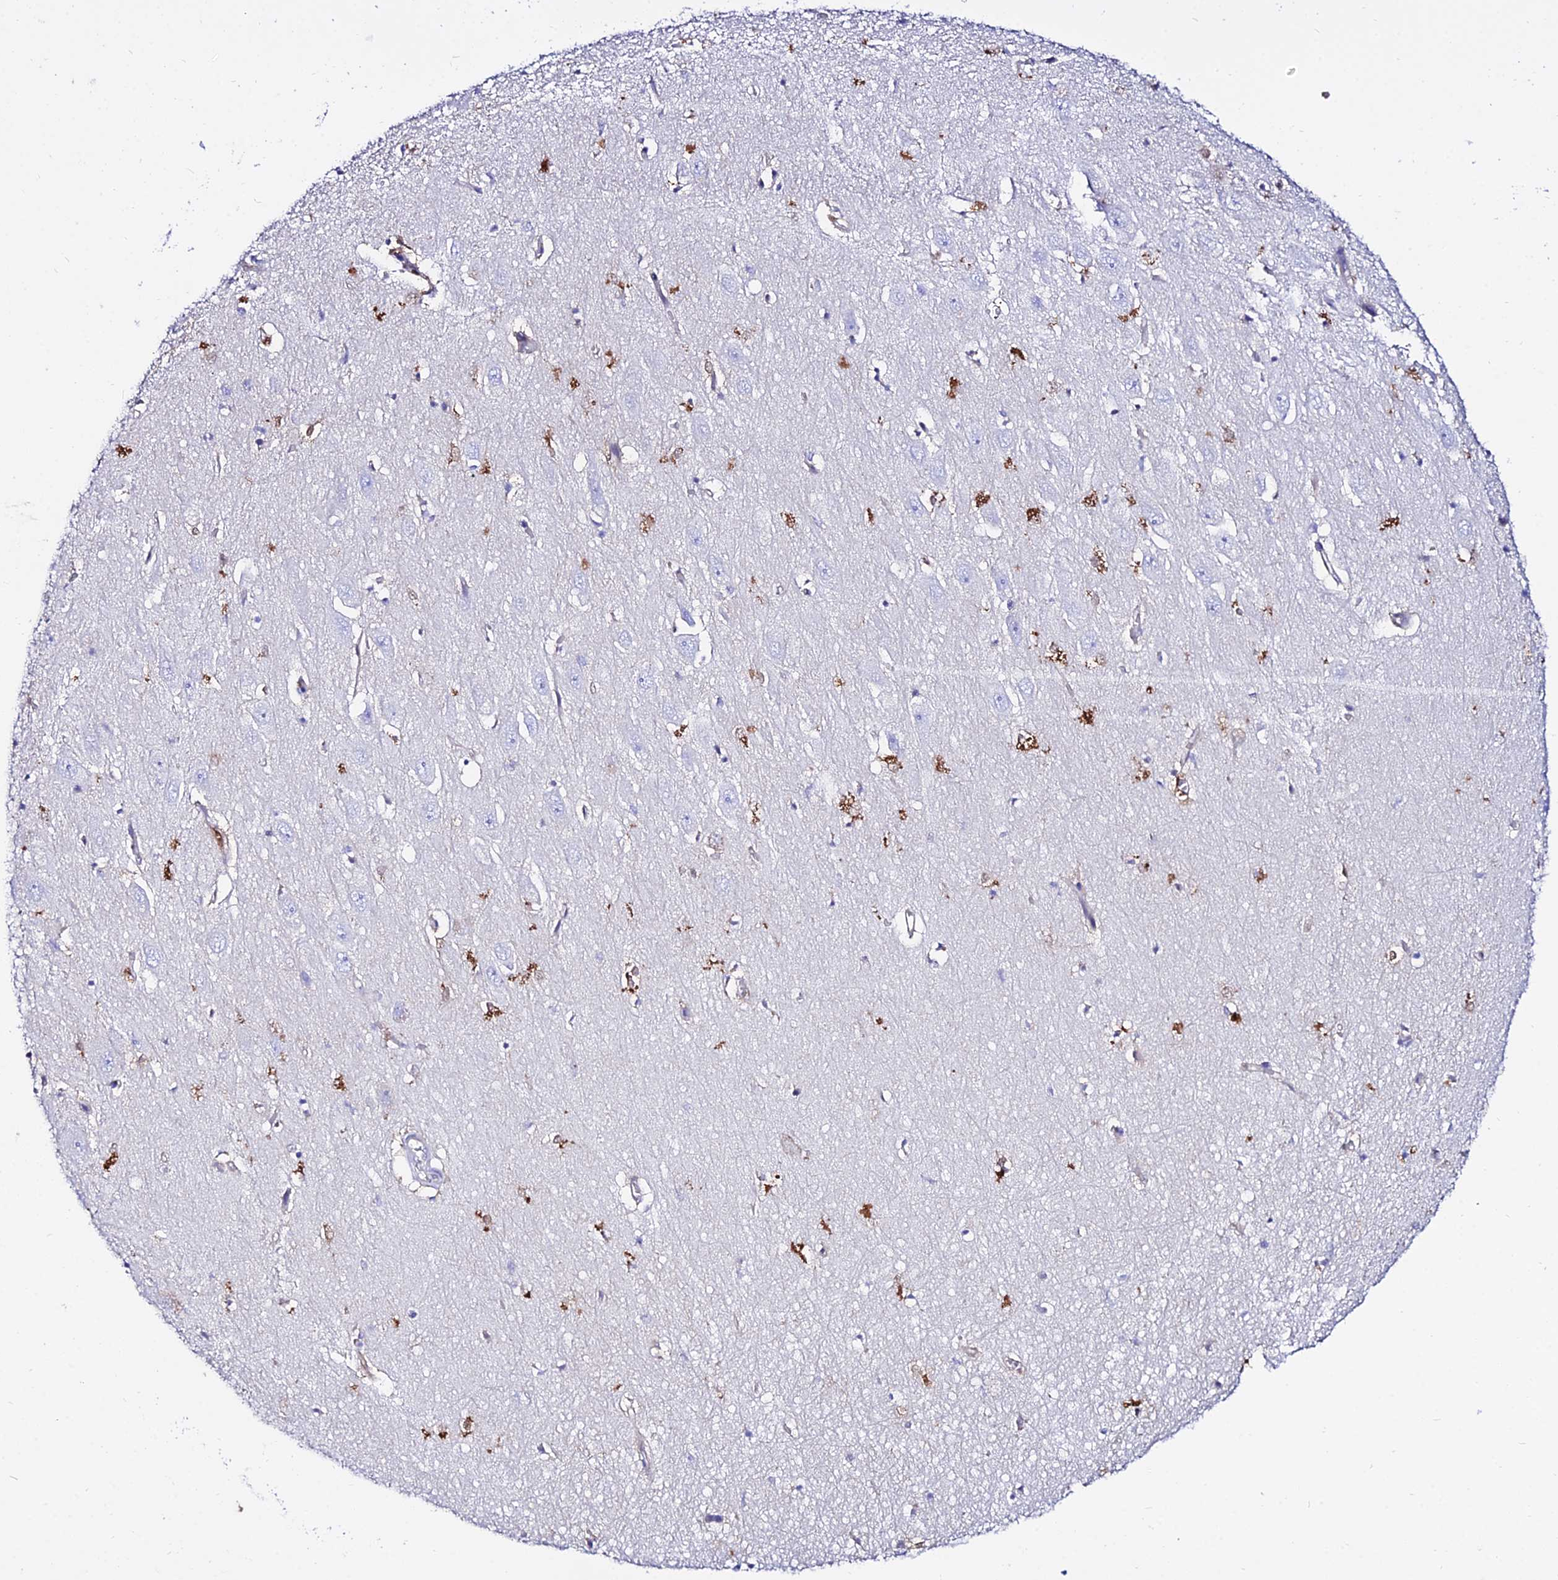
{"staining": {"intensity": "moderate", "quantity": "<25%", "location": "cytoplasmic/membranous,nuclear"}, "tissue": "hippocampus", "cell_type": "Glial cells", "image_type": "normal", "snomed": [{"axis": "morphology", "description": "Normal tissue, NOS"}, {"axis": "topography", "description": "Hippocampus"}], "caption": "Immunohistochemistry (IHC) image of benign hippocampus stained for a protein (brown), which reveals low levels of moderate cytoplasmic/membranous,nuclear expression in approximately <25% of glial cells.", "gene": "S100A16", "patient": {"sex": "female", "age": 64}}